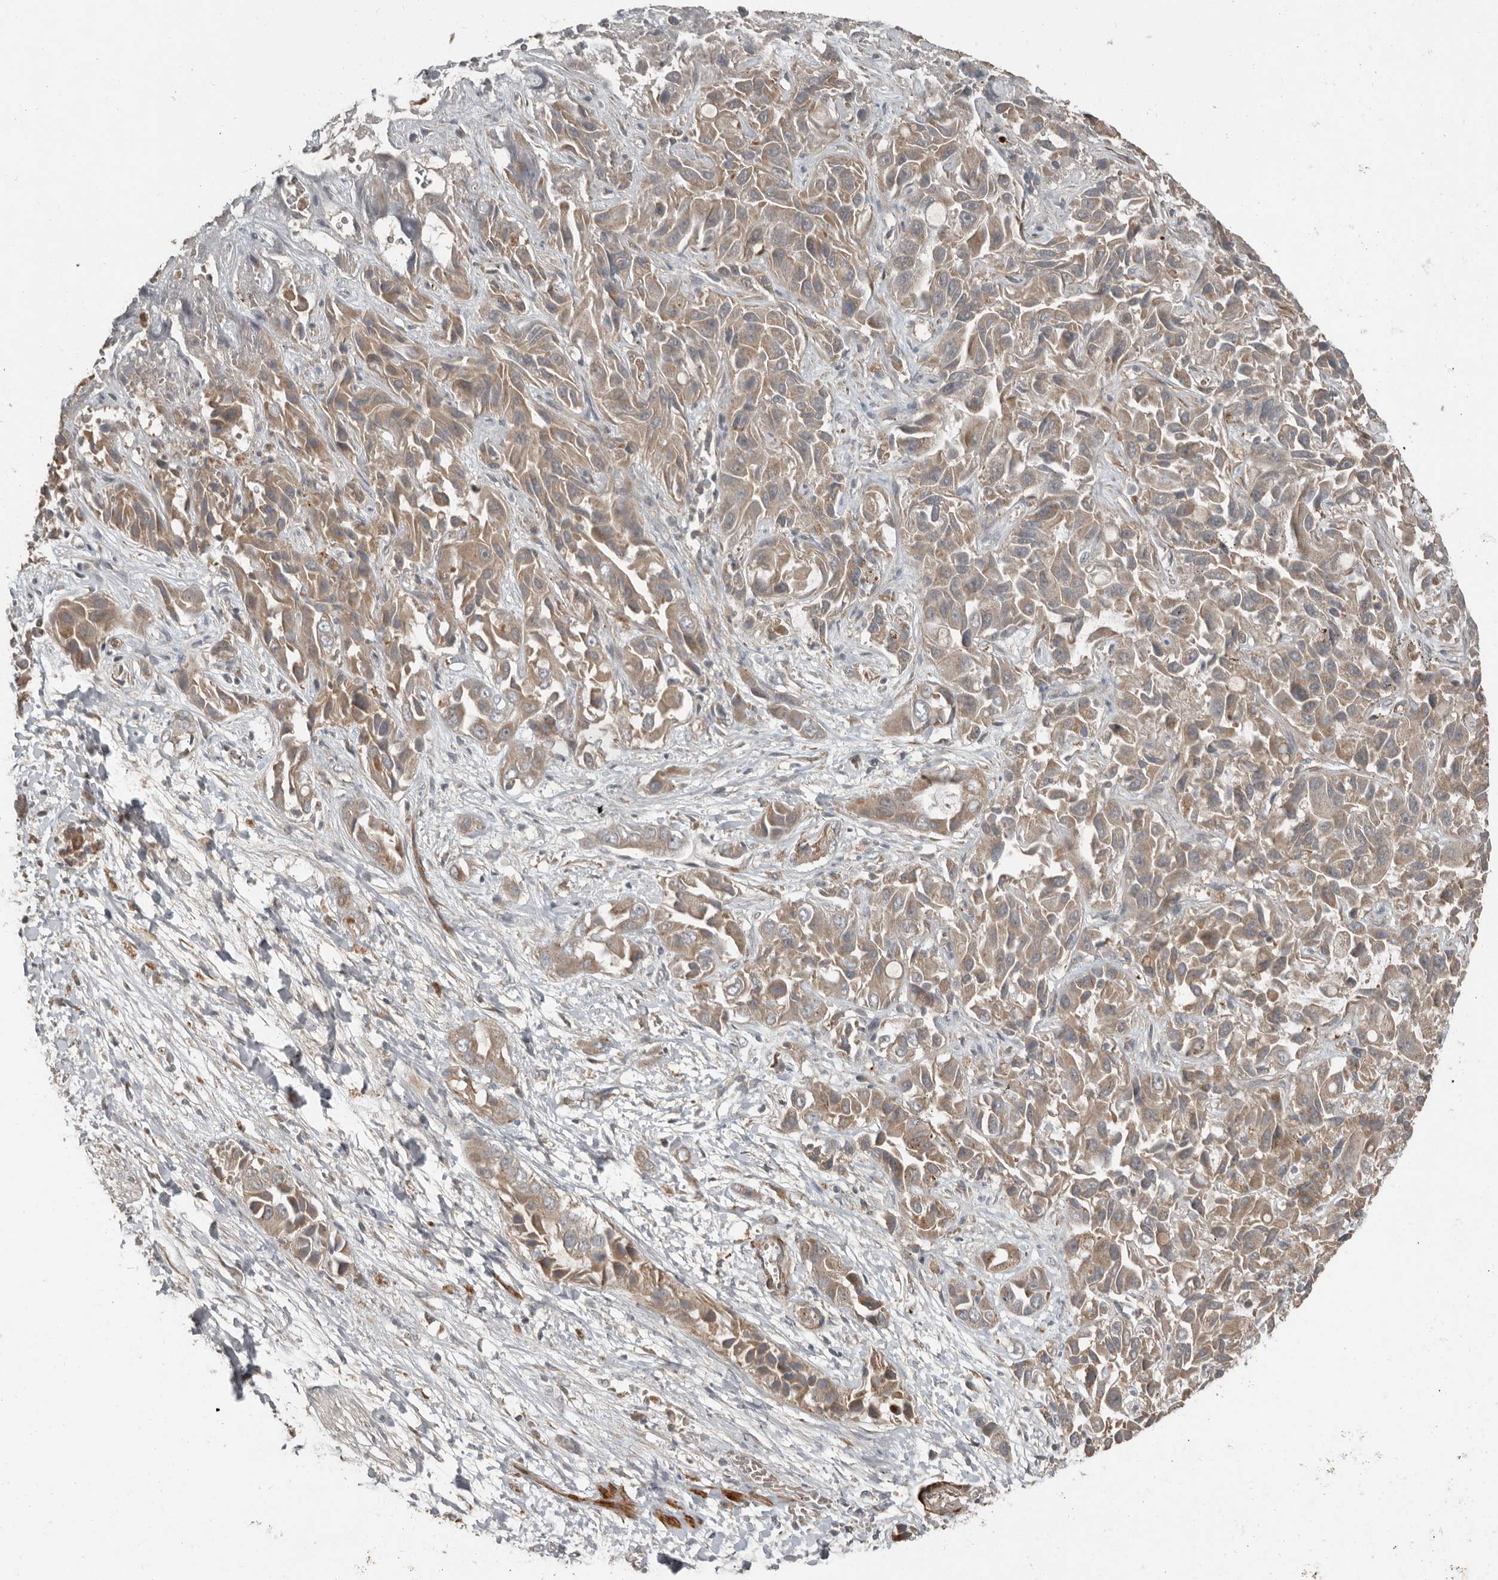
{"staining": {"intensity": "weak", "quantity": ">75%", "location": "cytoplasmic/membranous"}, "tissue": "liver cancer", "cell_type": "Tumor cells", "image_type": "cancer", "snomed": [{"axis": "morphology", "description": "Cholangiocarcinoma"}, {"axis": "topography", "description": "Liver"}], "caption": "Liver cholangiocarcinoma stained with IHC shows weak cytoplasmic/membranous expression in approximately >75% of tumor cells.", "gene": "SLC6A7", "patient": {"sex": "female", "age": 52}}